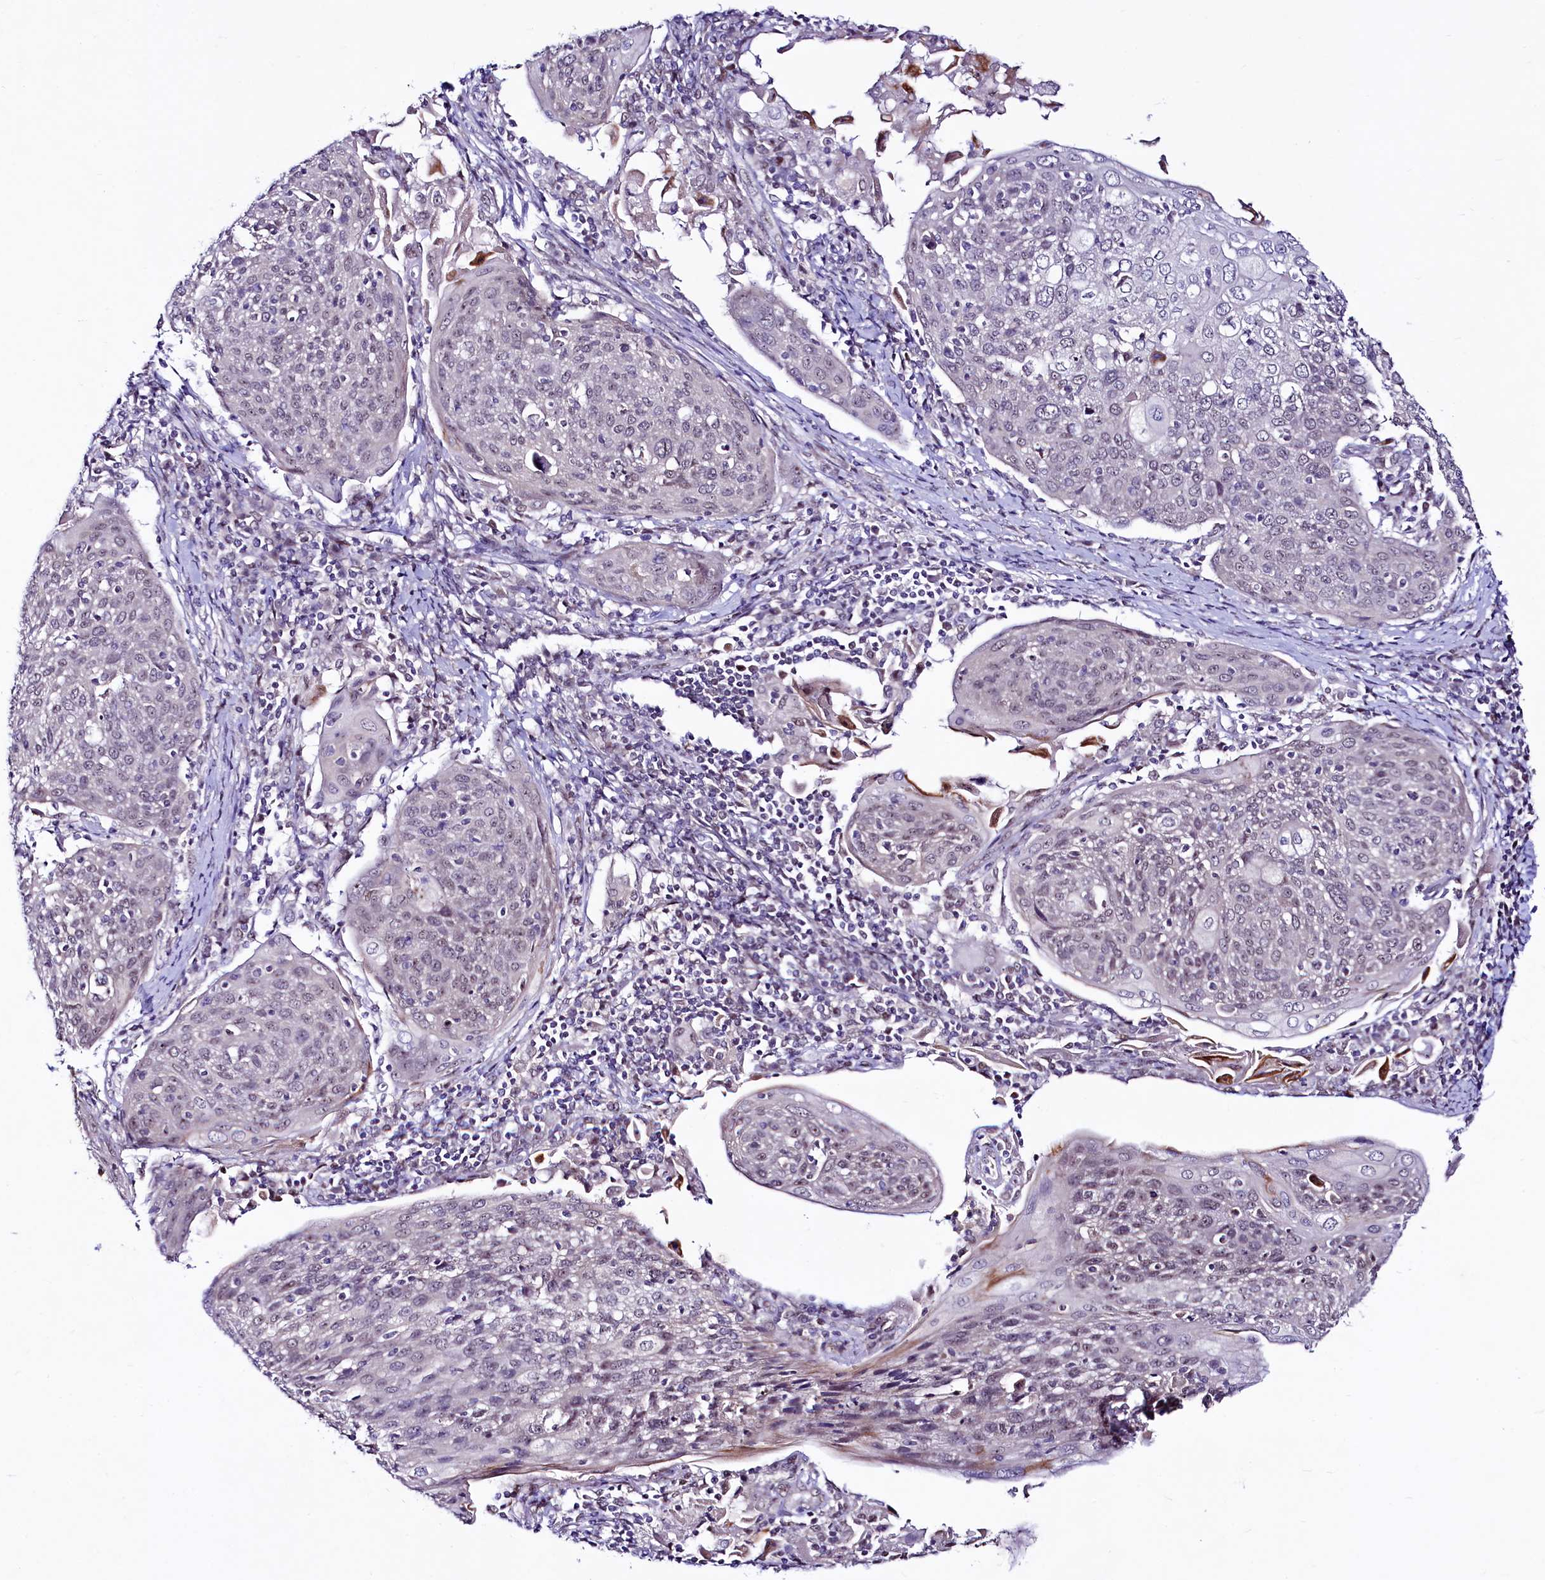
{"staining": {"intensity": "weak", "quantity": "<25%", "location": "nuclear"}, "tissue": "cervical cancer", "cell_type": "Tumor cells", "image_type": "cancer", "snomed": [{"axis": "morphology", "description": "Squamous cell carcinoma, NOS"}, {"axis": "topography", "description": "Cervix"}], "caption": "This is an IHC photomicrograph of cervical cancer (squamous cell carcinoma). There is no staining in tumor cells.", "gene": "LEUTX", "patient": {"sex": "female", "age": 67}}